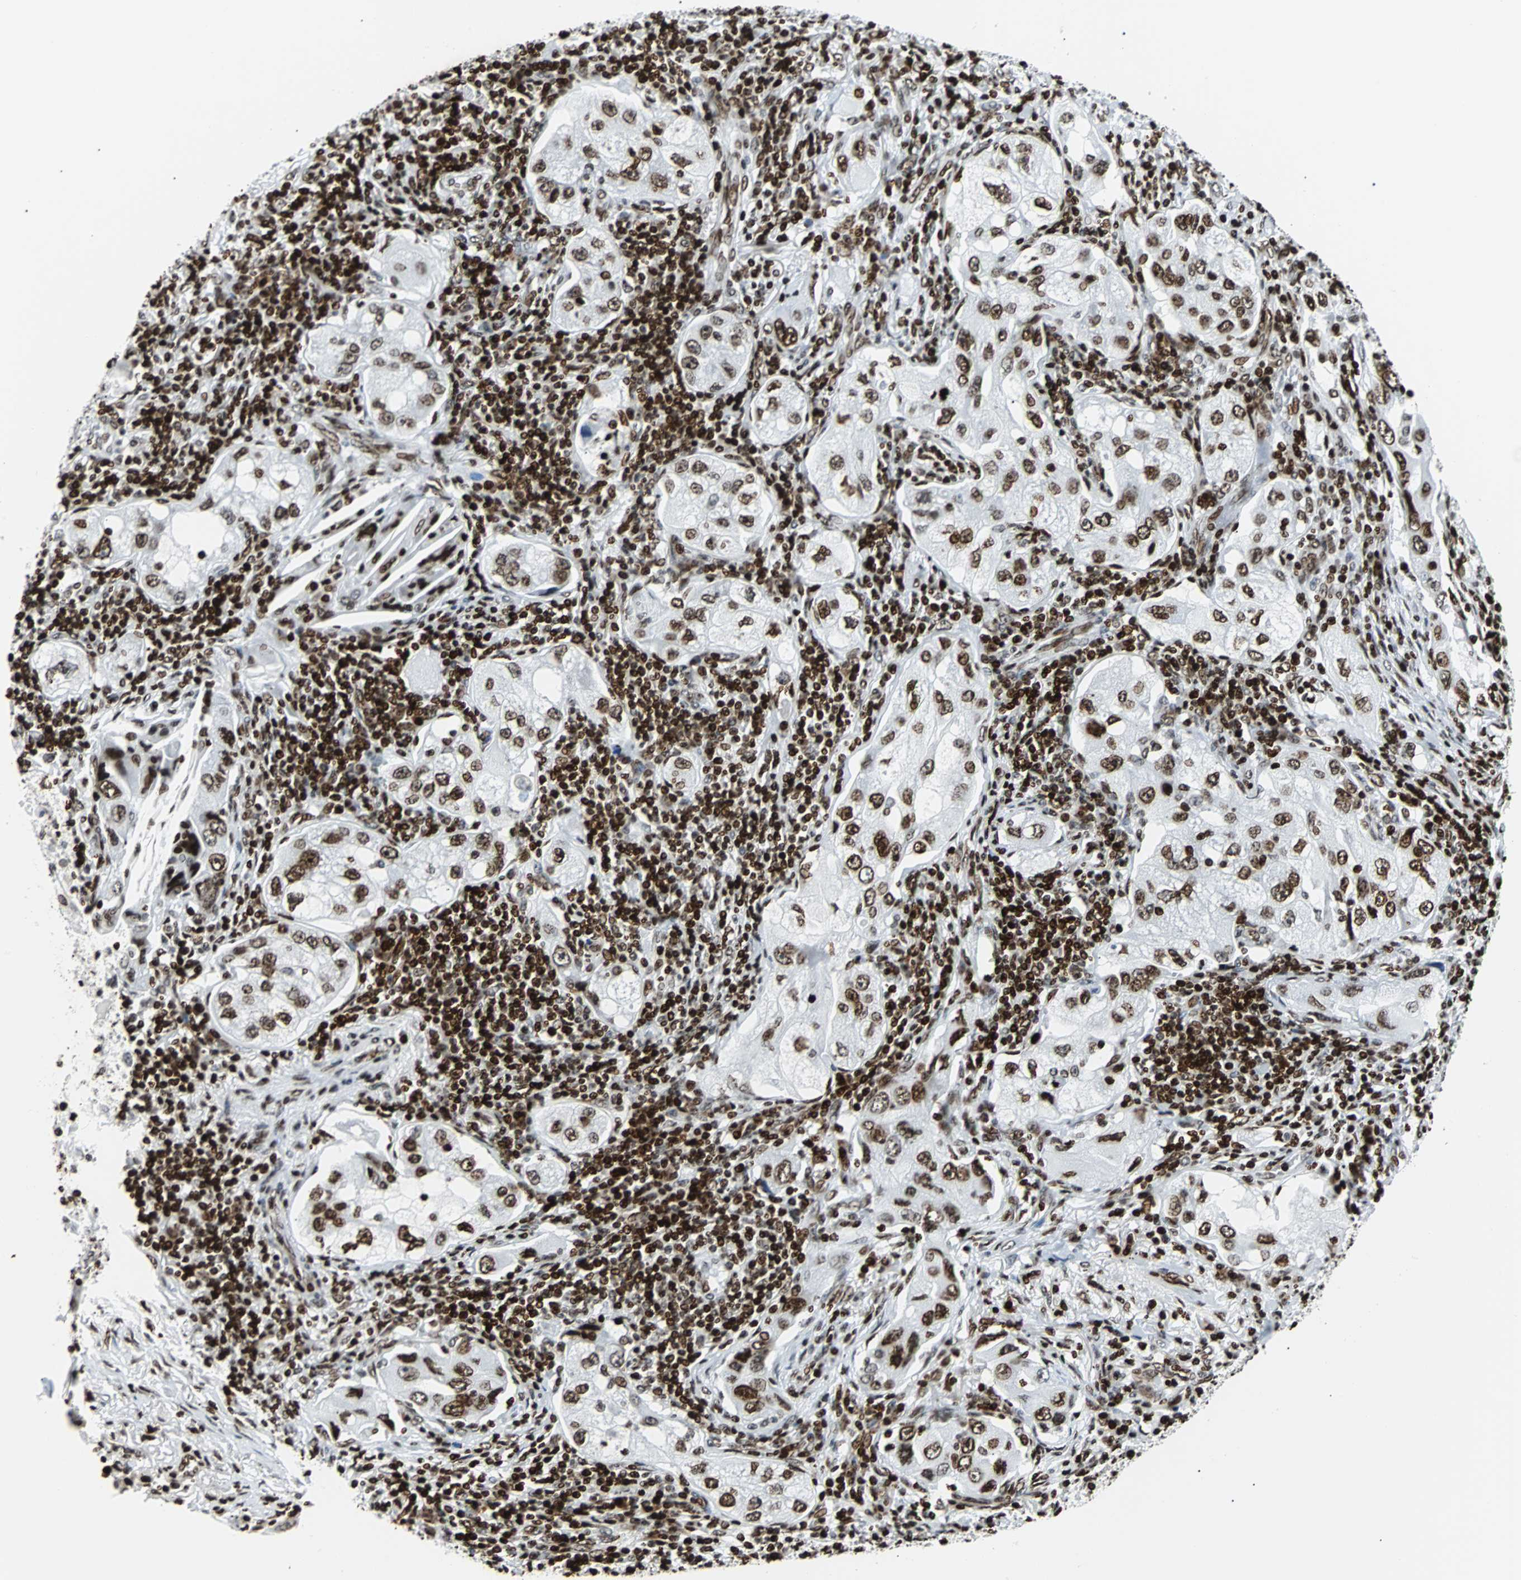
{"staining": {"intensity": "moderate", "quantity": ">75%", "location": "nuclear"}, "tissue": "lung cancer", "cell_type": "Tumor cells", "image_type": "cancer", "snomed": [{"axis": "morphology", "description": "Adenocarcinoma, NOS"}, {"axis": "topography", "description": "Lung"}], "caption": "High-magnification brightfield microscopy of lung cancer (adenocarcinoma) stained with DAB (3,3'-diaminobenzidine) (brown) and counterstained with hematoxylin (blue). tumor cells exhibit moderate nuclear staining is seen in approximately>75% of cells. Nuclei are stained in blue.", "gene": "ZNF131", "patient": {"sex": "female", "age": 65}}